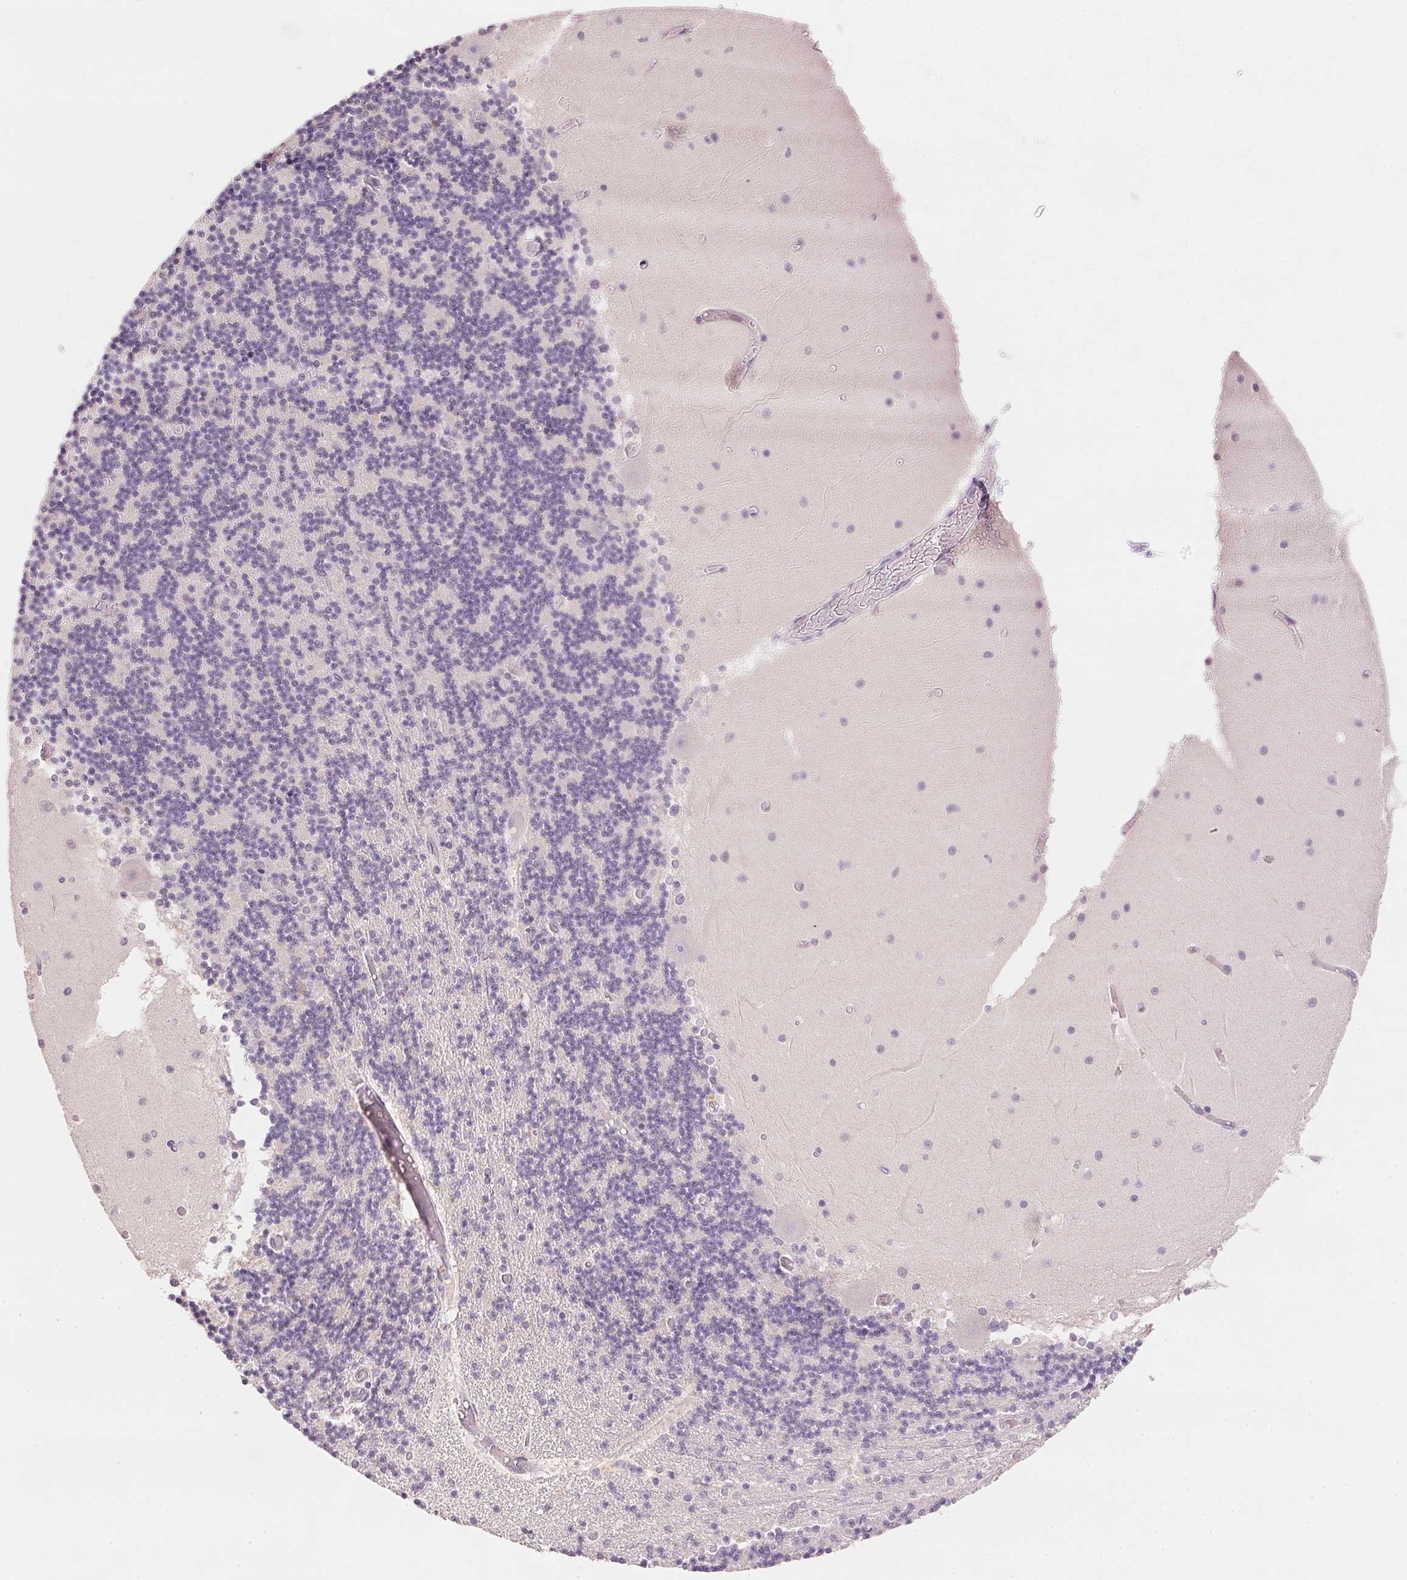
{"staining": {"intensity": "negative", "quantity": "none", "location": "none"}, "tissue": "cerebellum", "cell_type": "Cells in granular layer", "image_type": "normal", "snomed": [{"axis": "morphology", "description": "Normal tissue, NOS"}, {"axis": "topography", "description": "Cerebellum"}], "caption": "Image shows no significant protein positivity in cells in granular layer of unremarkable cerebellum. (DAB (3,3'-diaminobenzidine) immunohistochemistry (IHC), high magnification).", "gene": "DHCR24", "patient": {"sex": "female", "age": 28}}